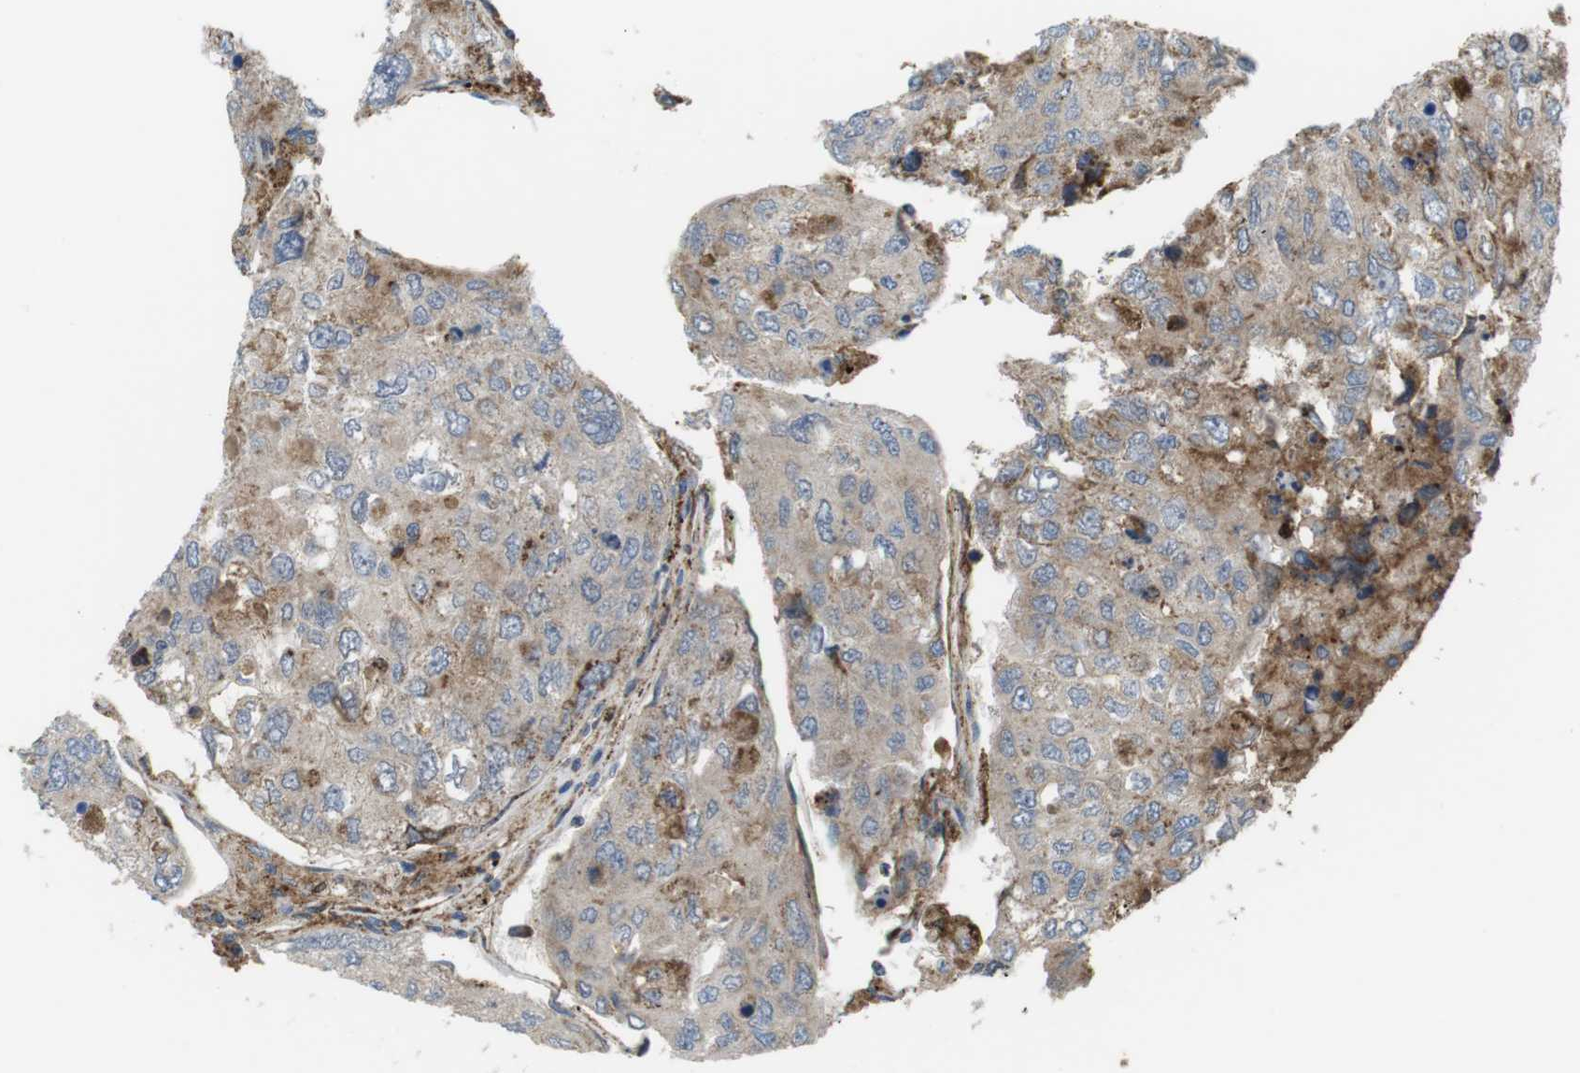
{"staining": {"intensity": "weak", "quantity": "25%-75%", "location": "cytoplasmic/membranous"}, "tissue": "urothelial cancer", "cell_type": "Tumor cells", "image_type": "cancer", "snomed": [{"axis": "morphology", "description": "Urothelial carcinoma, High grade"}, {"axis": "topography", "description": "Lymph node"}, {"axis": "topography", "description": "Urinary bladder"}], "caption": "Urothelial carcinoma (high-grade) stained for a protein displays weak cytoplasmic/membranous positivity in tumor cells. (Brightfield microscopy of DAB IHC at high magnification).", "gene": "DDAH2", "patient": {"sex": "male", "age": 51}}